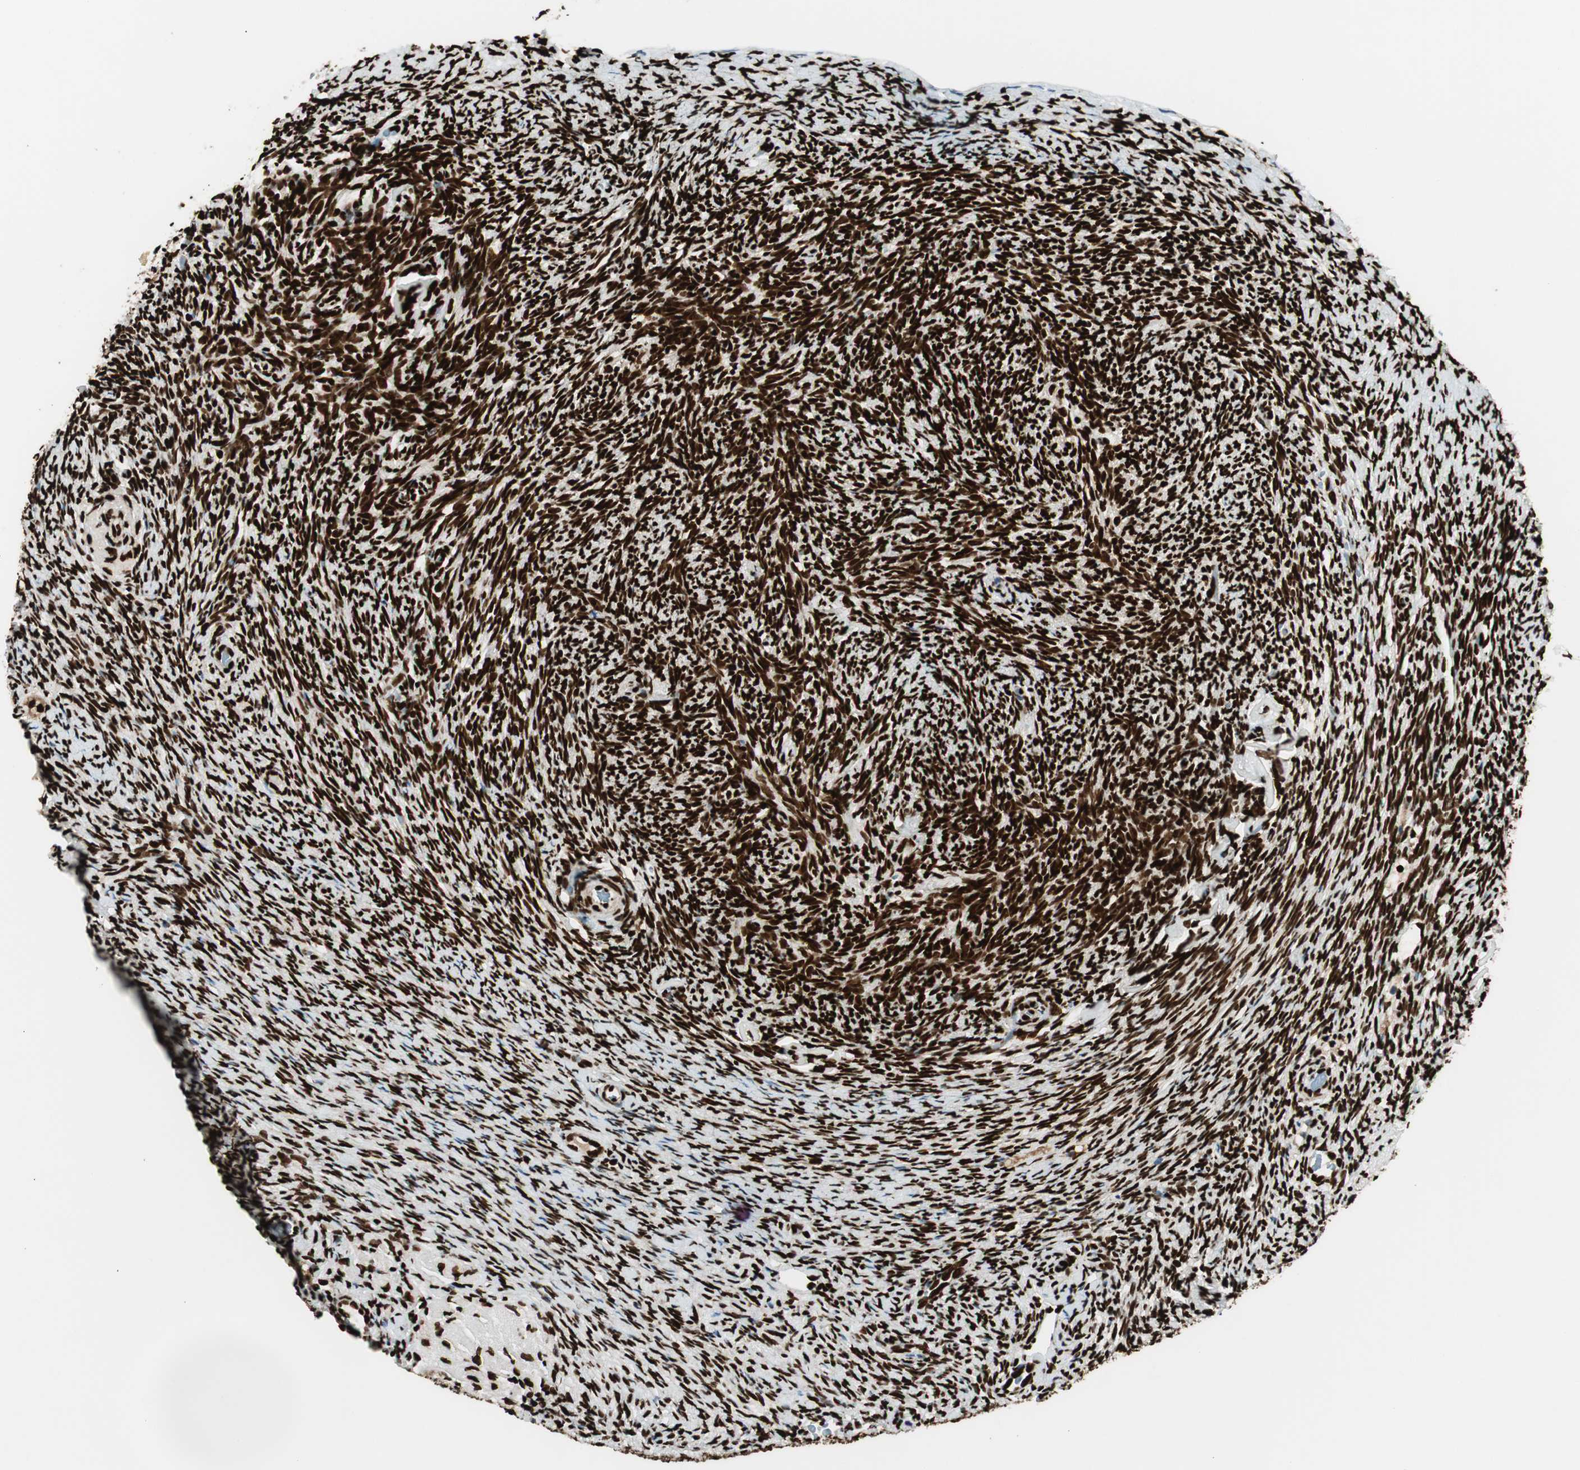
{"staining": {"intensity": "strong", "quantity": ">75%", "location": "nuclear"}, "tissue": "ovary", "cell_type": "Follicle cells", "image_type": "normal", "snomed": [{"axis": "morphology", "description": "Normal tissue, NOS"}, {"axis": "topography", "description": "Ovary"}], "caption": "Brown immunohistochemical staining in benign ovary shows strong nuclear positivity in approximately >75% of follicle cells.", "gene": "EWSR1", "patient": {"sex": "female", "age": 60}}